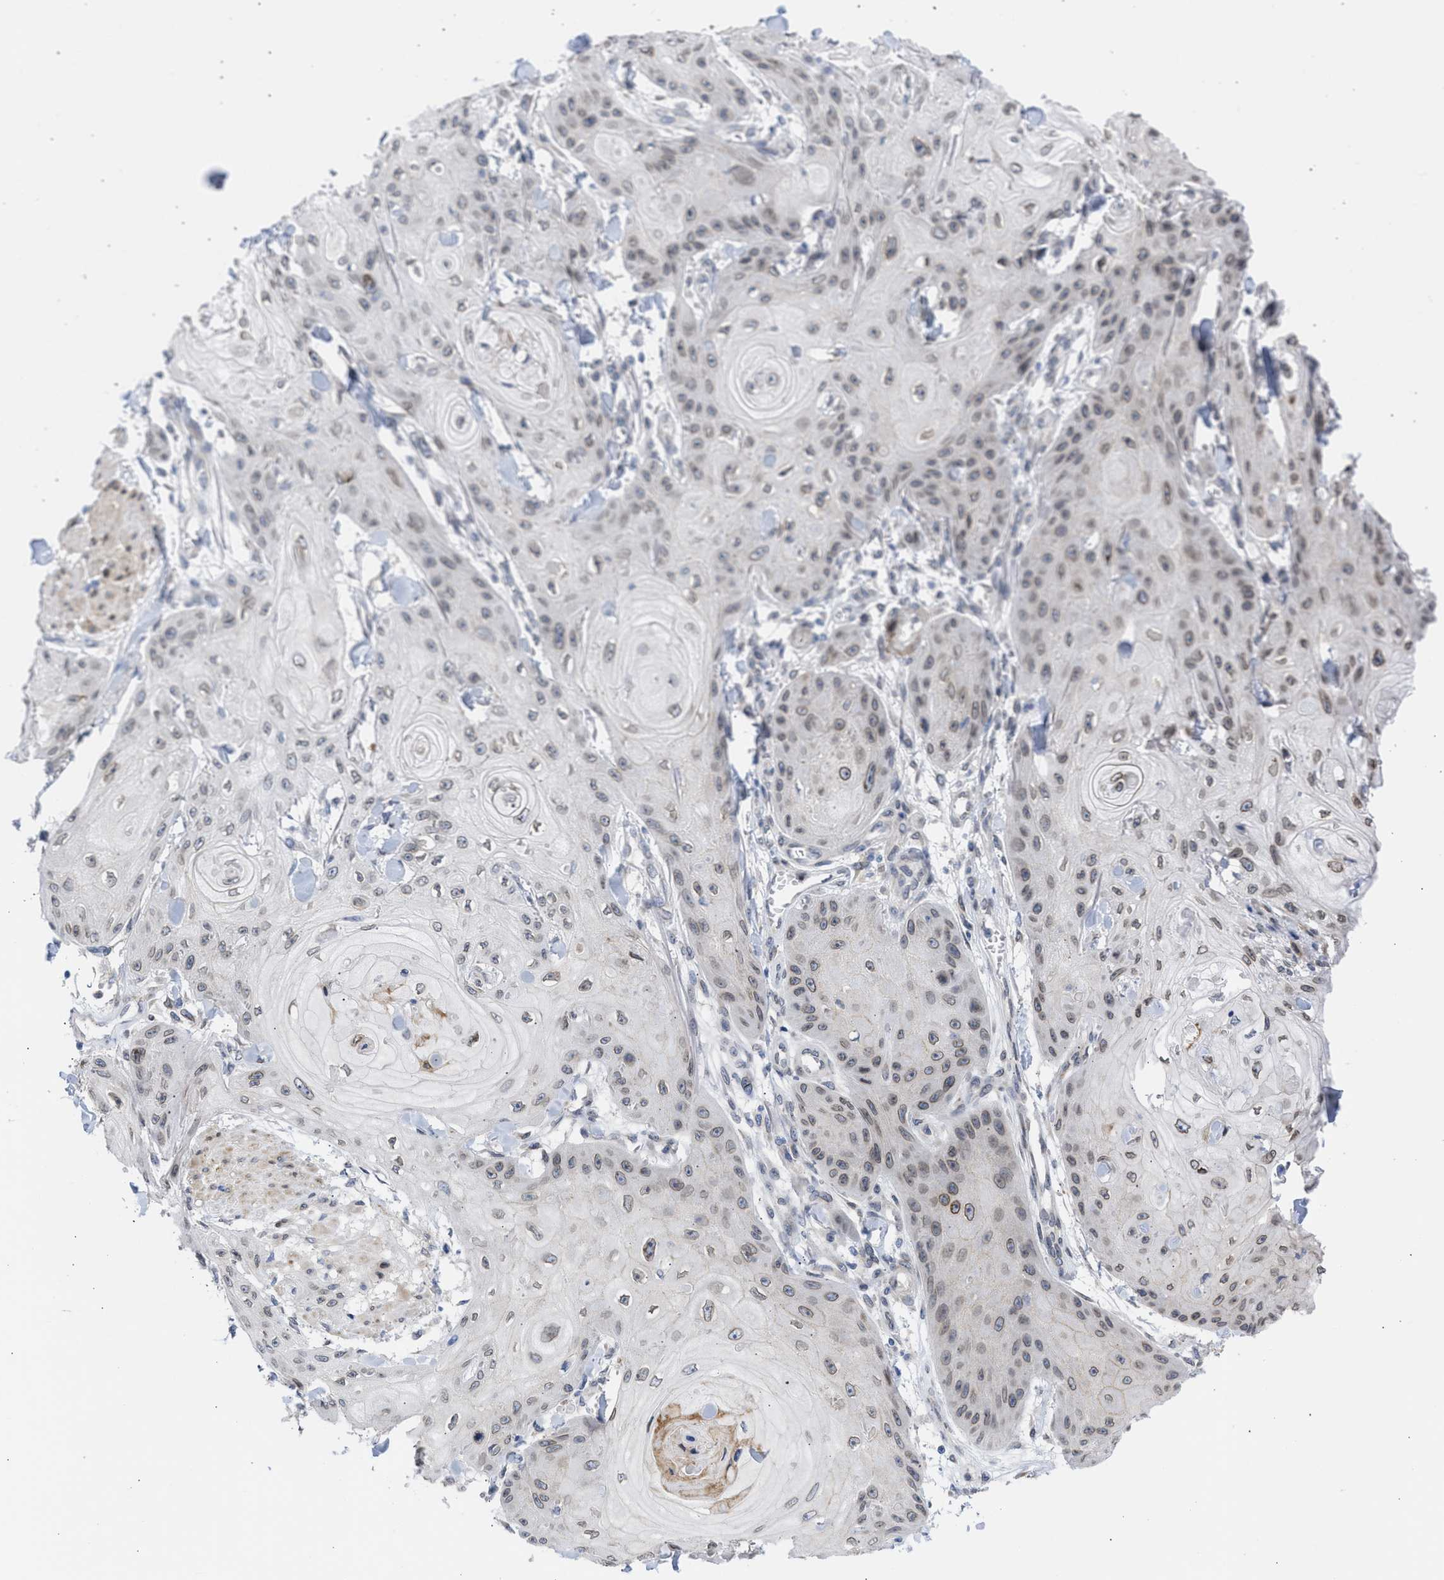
{"staining": {"intensity": "weak", "quantity": "25%-75%", "location": "nuclear"}, "tissue": "skin cancer", "cell_type": "Tumor cells", "image_type": "cancer", "snomed": [{"axis": "morphology", "description": "Squamous cell carcinoma, NOS"}, {"axis": "topography", "description": "Skin"}], "caption": "Brown immunohistochemical staining in squamous cell carcinoma (skin) demonstrates weak nuclear staining in about 25%-75% of tumor cells.", "gene": "NUP35", "patient": {"sex": "male", "age": 74}}